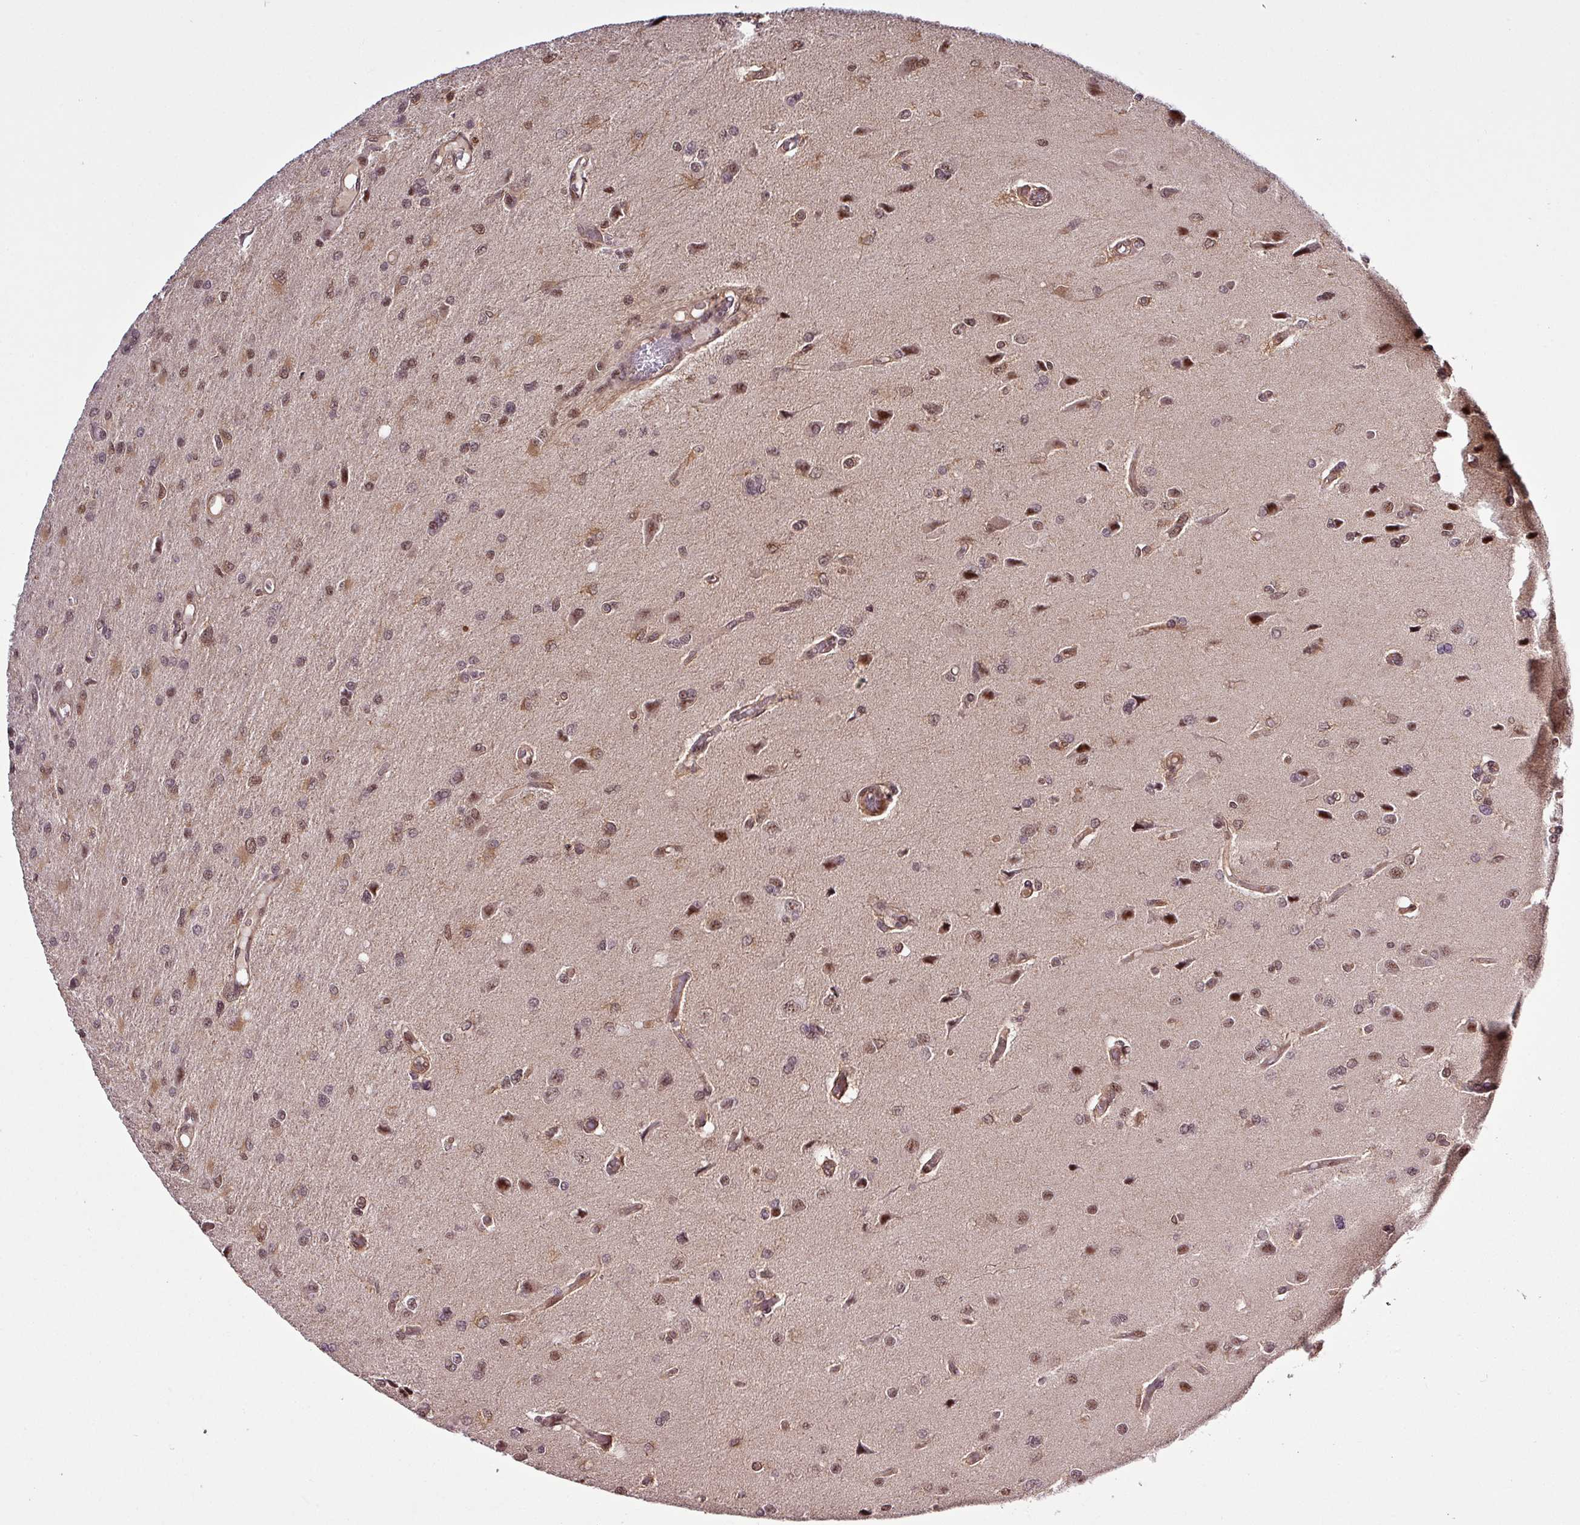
{"staining": {"intensity": "moderate", "quantity": ">75%", "location": "nuclear"}, "tissue": "glioma", "cell_type": "Tumor cells", "image_type": "cancer", "snomed": [{"axis": "morphology", "description": "Glioma, malignant, High grade"}, {"axis": "topography", "description": "Brain"}], "caption": "High-magnification brightfield microscopy of malignant glioma (high-grade) stained with DAB (brown) and counterstained with hematoxylin (blue). tumor cells exhibit moderate nuclear positivity is seen in about>75% of cells. (Brightfield microscopy of DAB IHC at high magnification).", "gene": "ITPKC", "patient": {"sex": "female", "age": 70}}